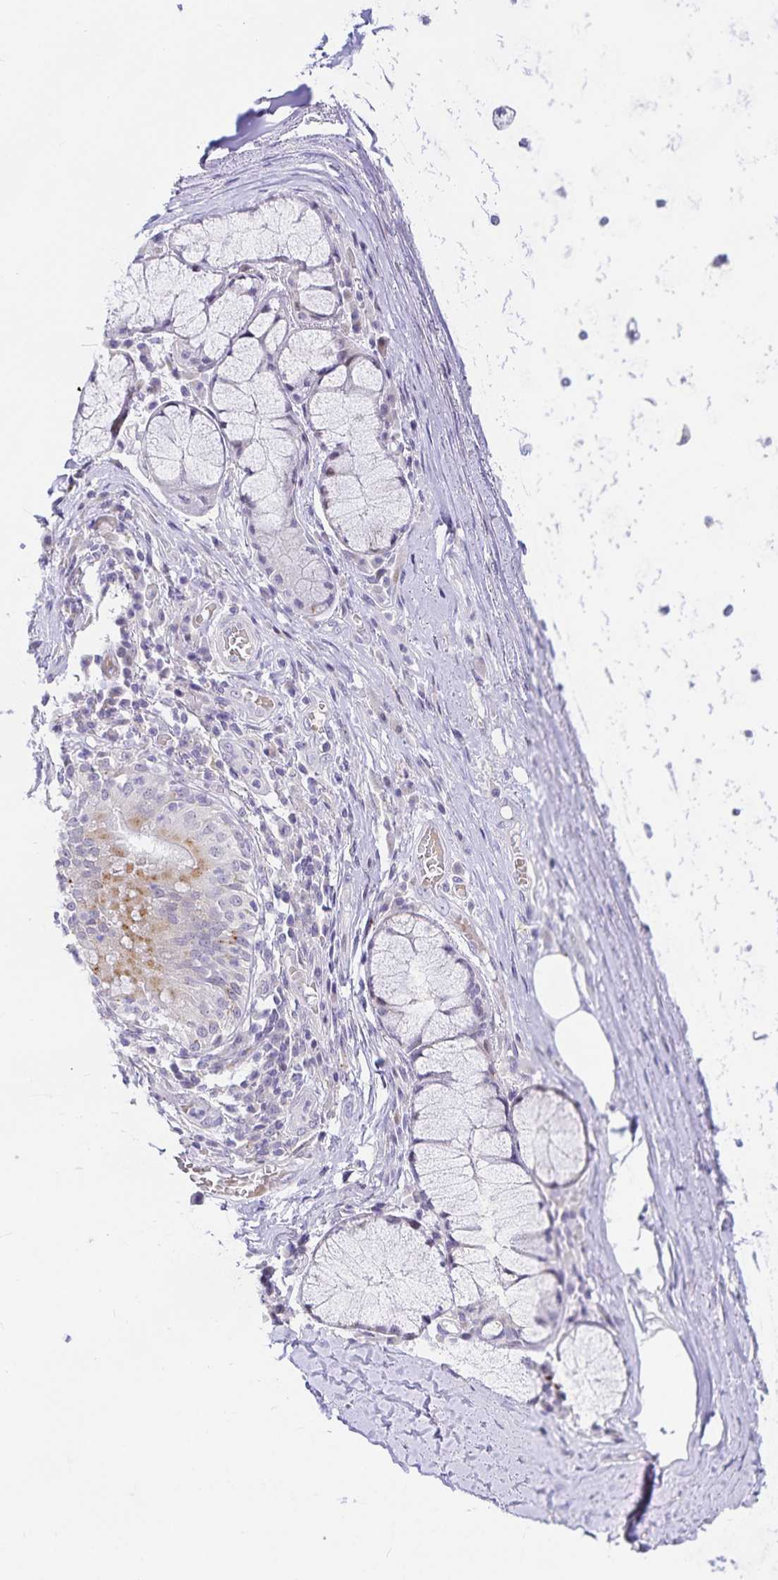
{"staining": {"intensity": "weak", "quantity": "25%-75%", "location": "cytoplasmic/membranous"}, "tissue": "bronchus", "cell_type": "Respiratory epithelial cells", "image_type": "normal", "snomed": [{"axis": "morphology", "description": "Normal tissue, NOS"}, {"axis": "topography", "description": "Cartilage tissue"}, {"axis": "topography", "description": "Bronchus"}], "caption": "Immunohistochemical staining of unremarkable bronchus shows weak cytoplasmic/membranous protein expression in about 25%-75% of respiratory epithelial cells. Immunohistochemistry stains the protein in brown and the nuclei are stained blue.", "gene": "KBTBD13", "patient": {"sex": "male", "age": 56}}